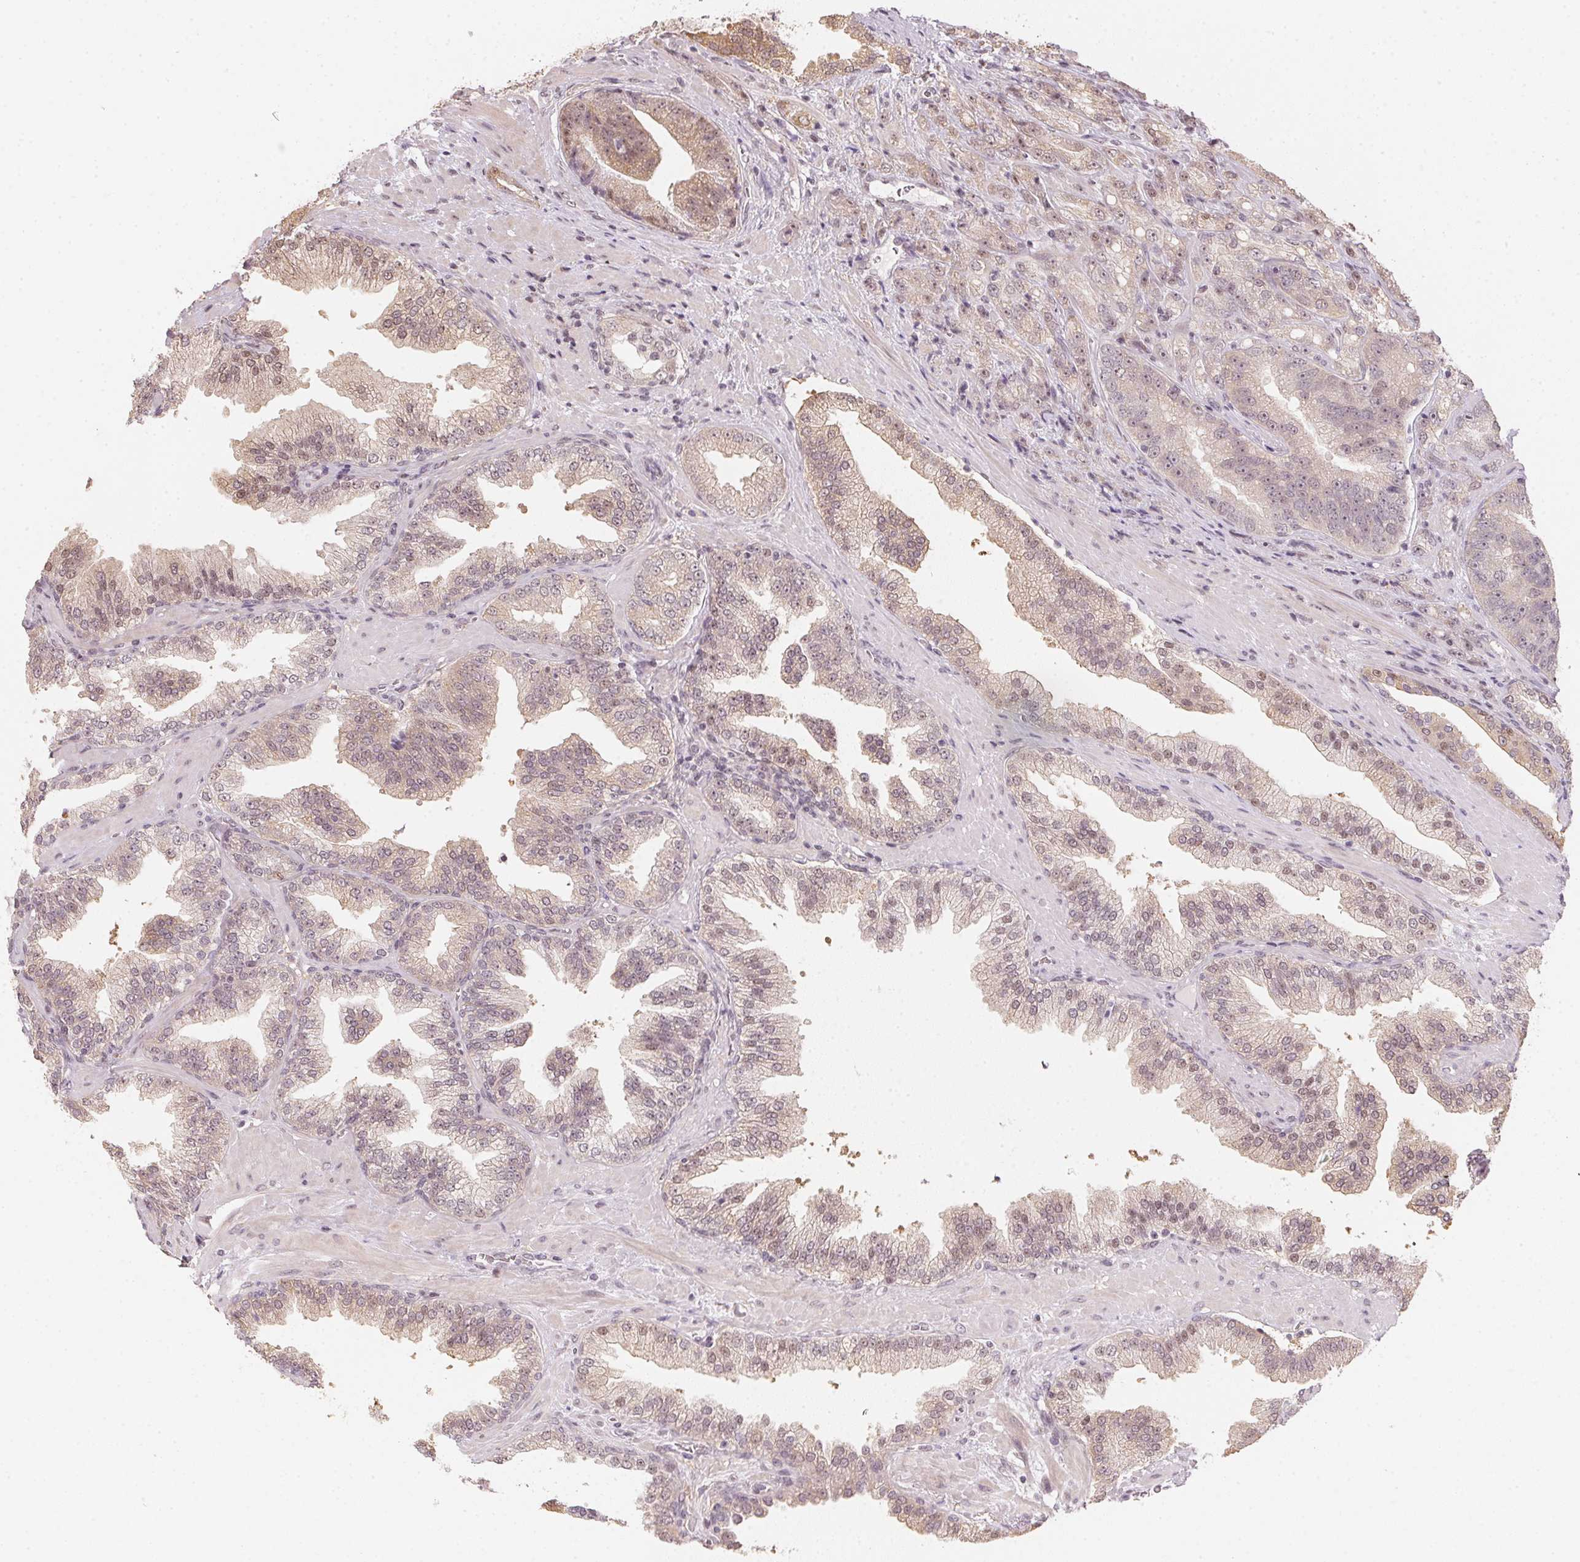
{"staining": {"intensity": "weak", "quantity": "<25%", "location": "nuclear"}, "tissue": "prostate cancer", "cell_type": "Tumor cells", "image_type": "cancer", "snomed": [{"axis": "morphology", "description": "Adenocarcinoma, NOS"}, {"axis": "topography", "description": "Prostate"}], "caption": "This is an immunohistochemistry photomicrograph of human adenocarcinoma (prostate). There is no positivity in tumor cells.", "gene": "KAT6A", "patient": {"sex": "male", "age": 63}}